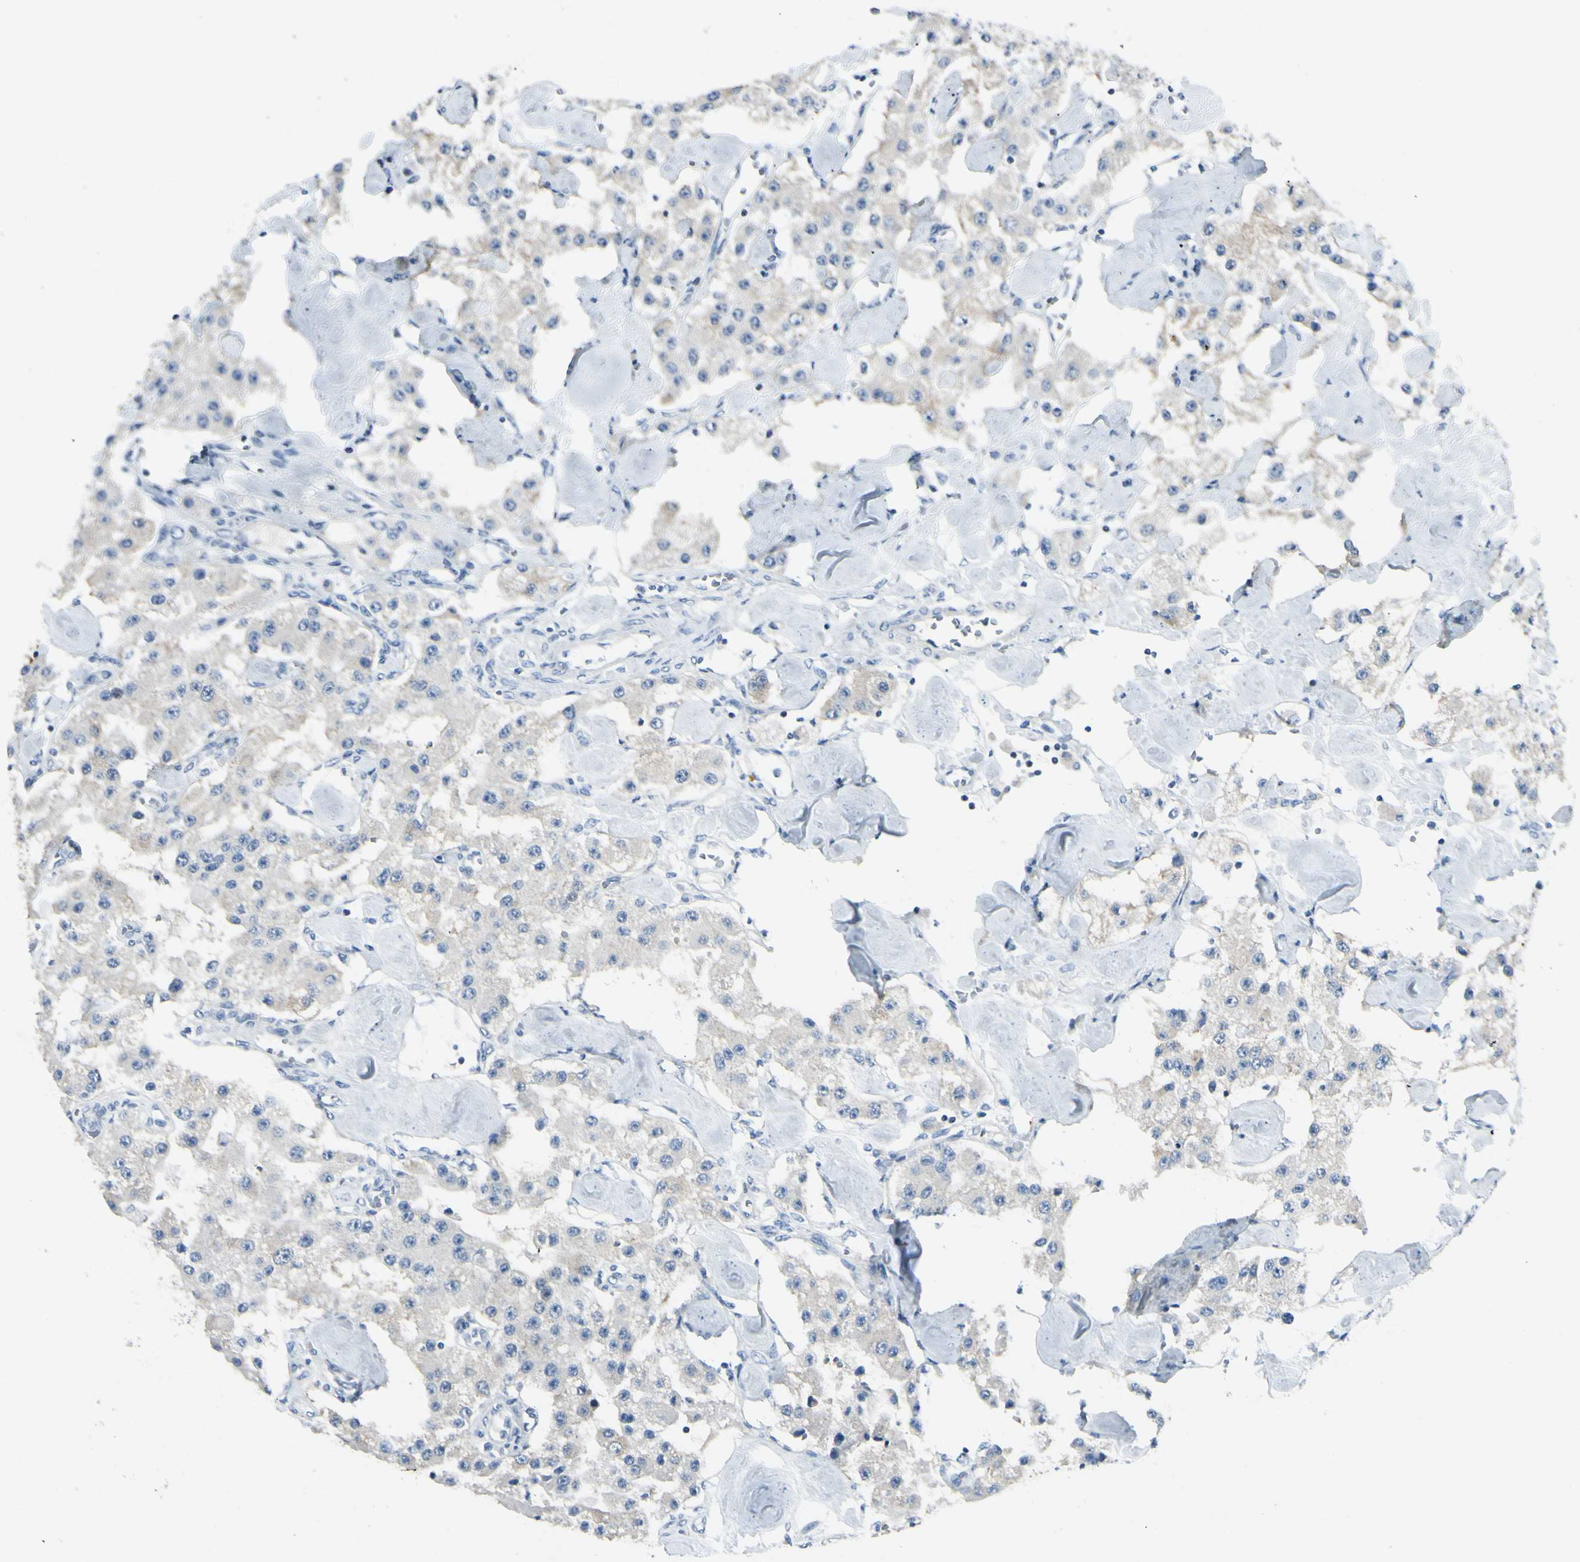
{"staining": {"intensity": "negative", "quantity": "none", "location": "none"}, "tissue": "carcinoid", "cell_type": "Tumor cells", "image_type": "cancer", "snomed": [{"axis": "morphology", "description": "Carcinoid, malignant, NOS"}, {"axis": "topography", "description": "Pancreas"}], "caption": "Photomicrograph shows no protein expression in tumor cells of malignant carcinoid tissue. Nuclei are stained in blue.", "gene": "SNAP91", "patient": {"sex": "male", "age": 41}}